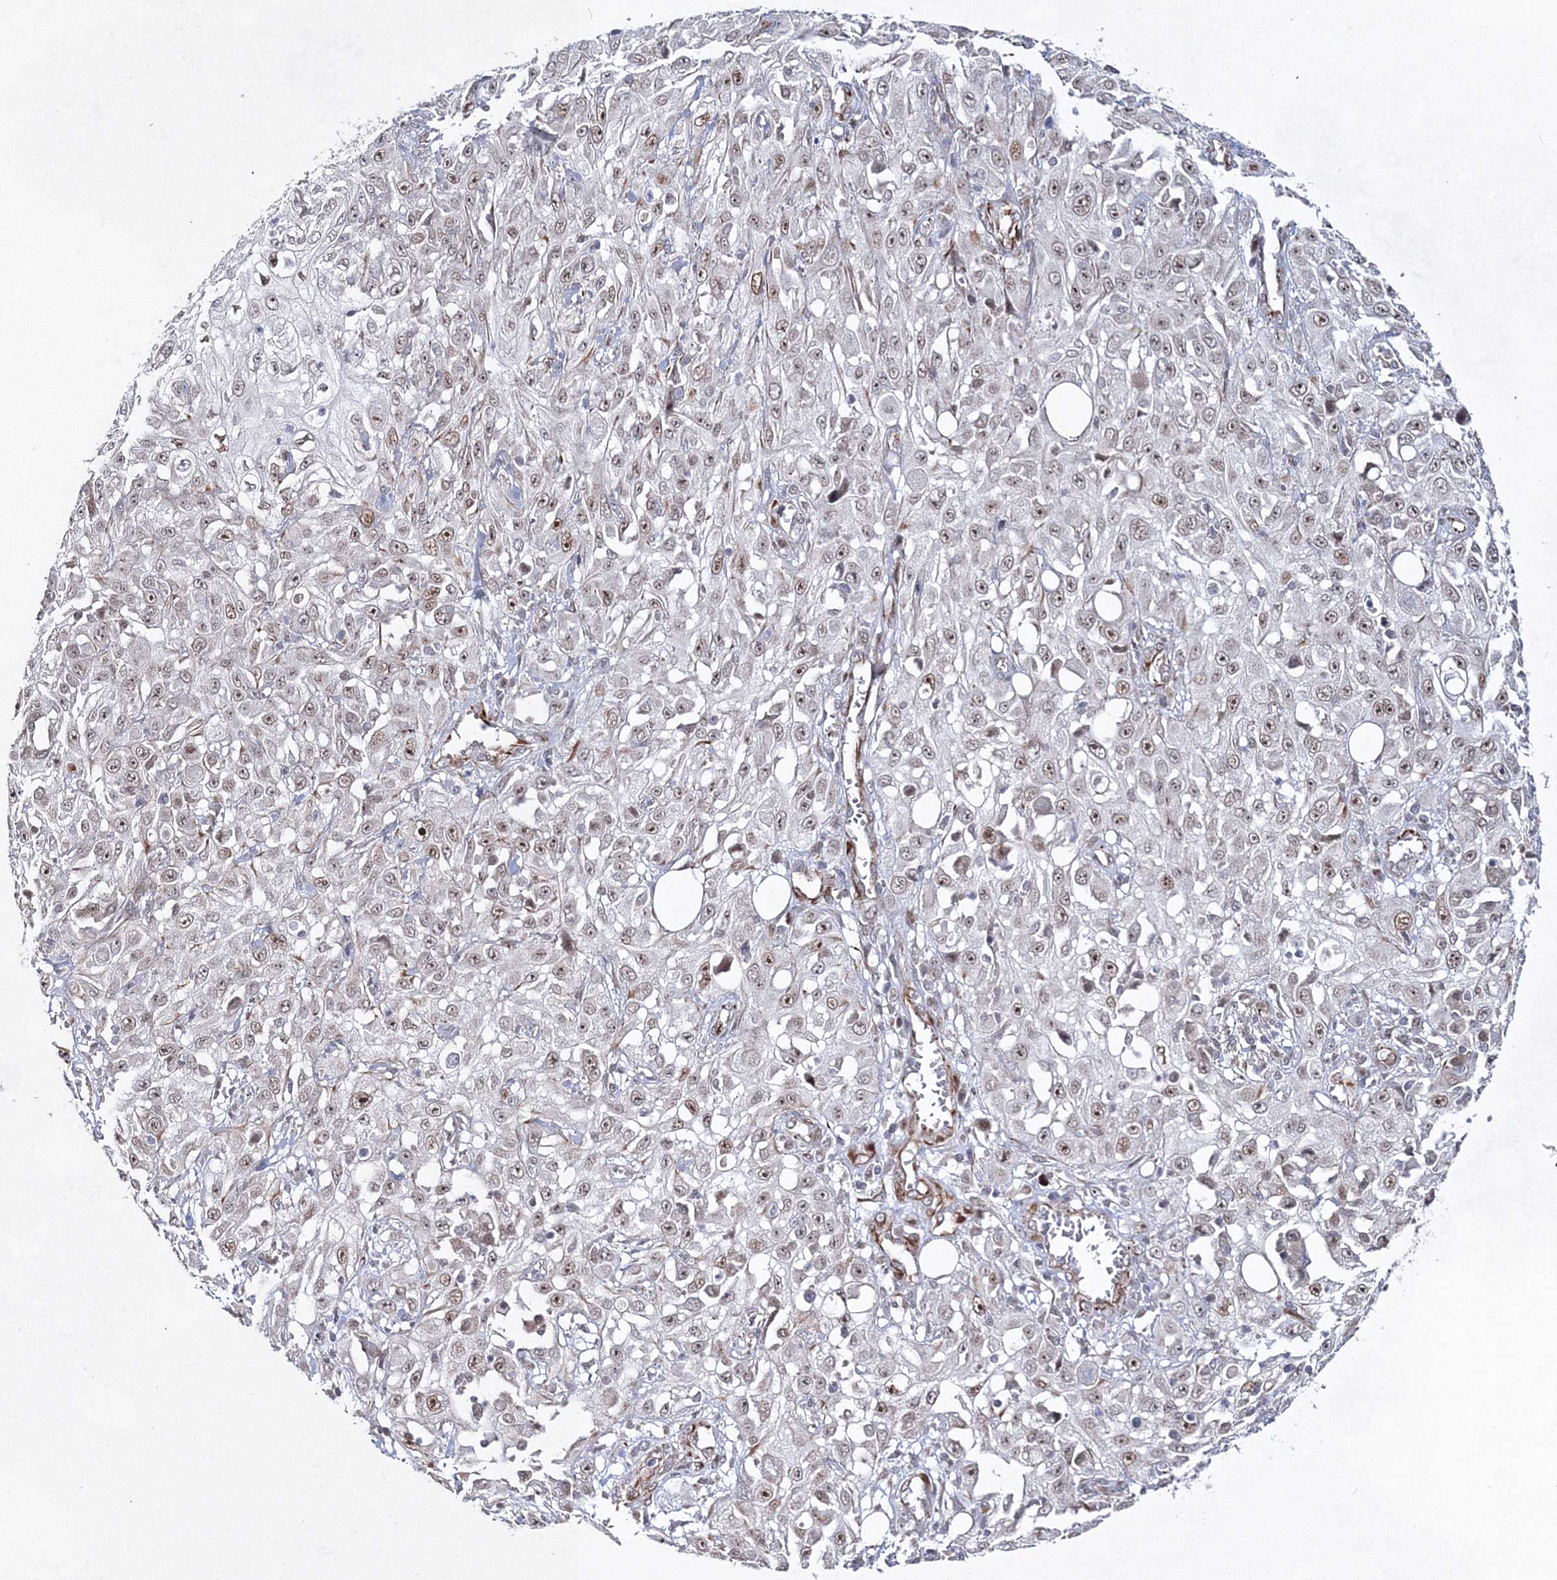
{"staining": {"intensity": "weak", "quantity": "25%-75%", "location": "nuclear"}, "tissue": "skin cancer", "cell_type": "Tumor cells", "image_type": "cancer", "snomed": [{"axis": "morphology", "description": "Squamous cell carcinoma, NOS"}, {"axis": "morphology", "description": "Squamous cell carcinoma, metastatic, NOS"}, {"axis": "topography", "description": "Skin"}, {"axis": "topography", "description": "Lymph node"}], "caption": "The immunohistochemical stain labels weak nuclear expression in tumor cells of skin cancer tissue.", "gene": "SNIP1", "patient": {"sex": "male", "age": 75}}